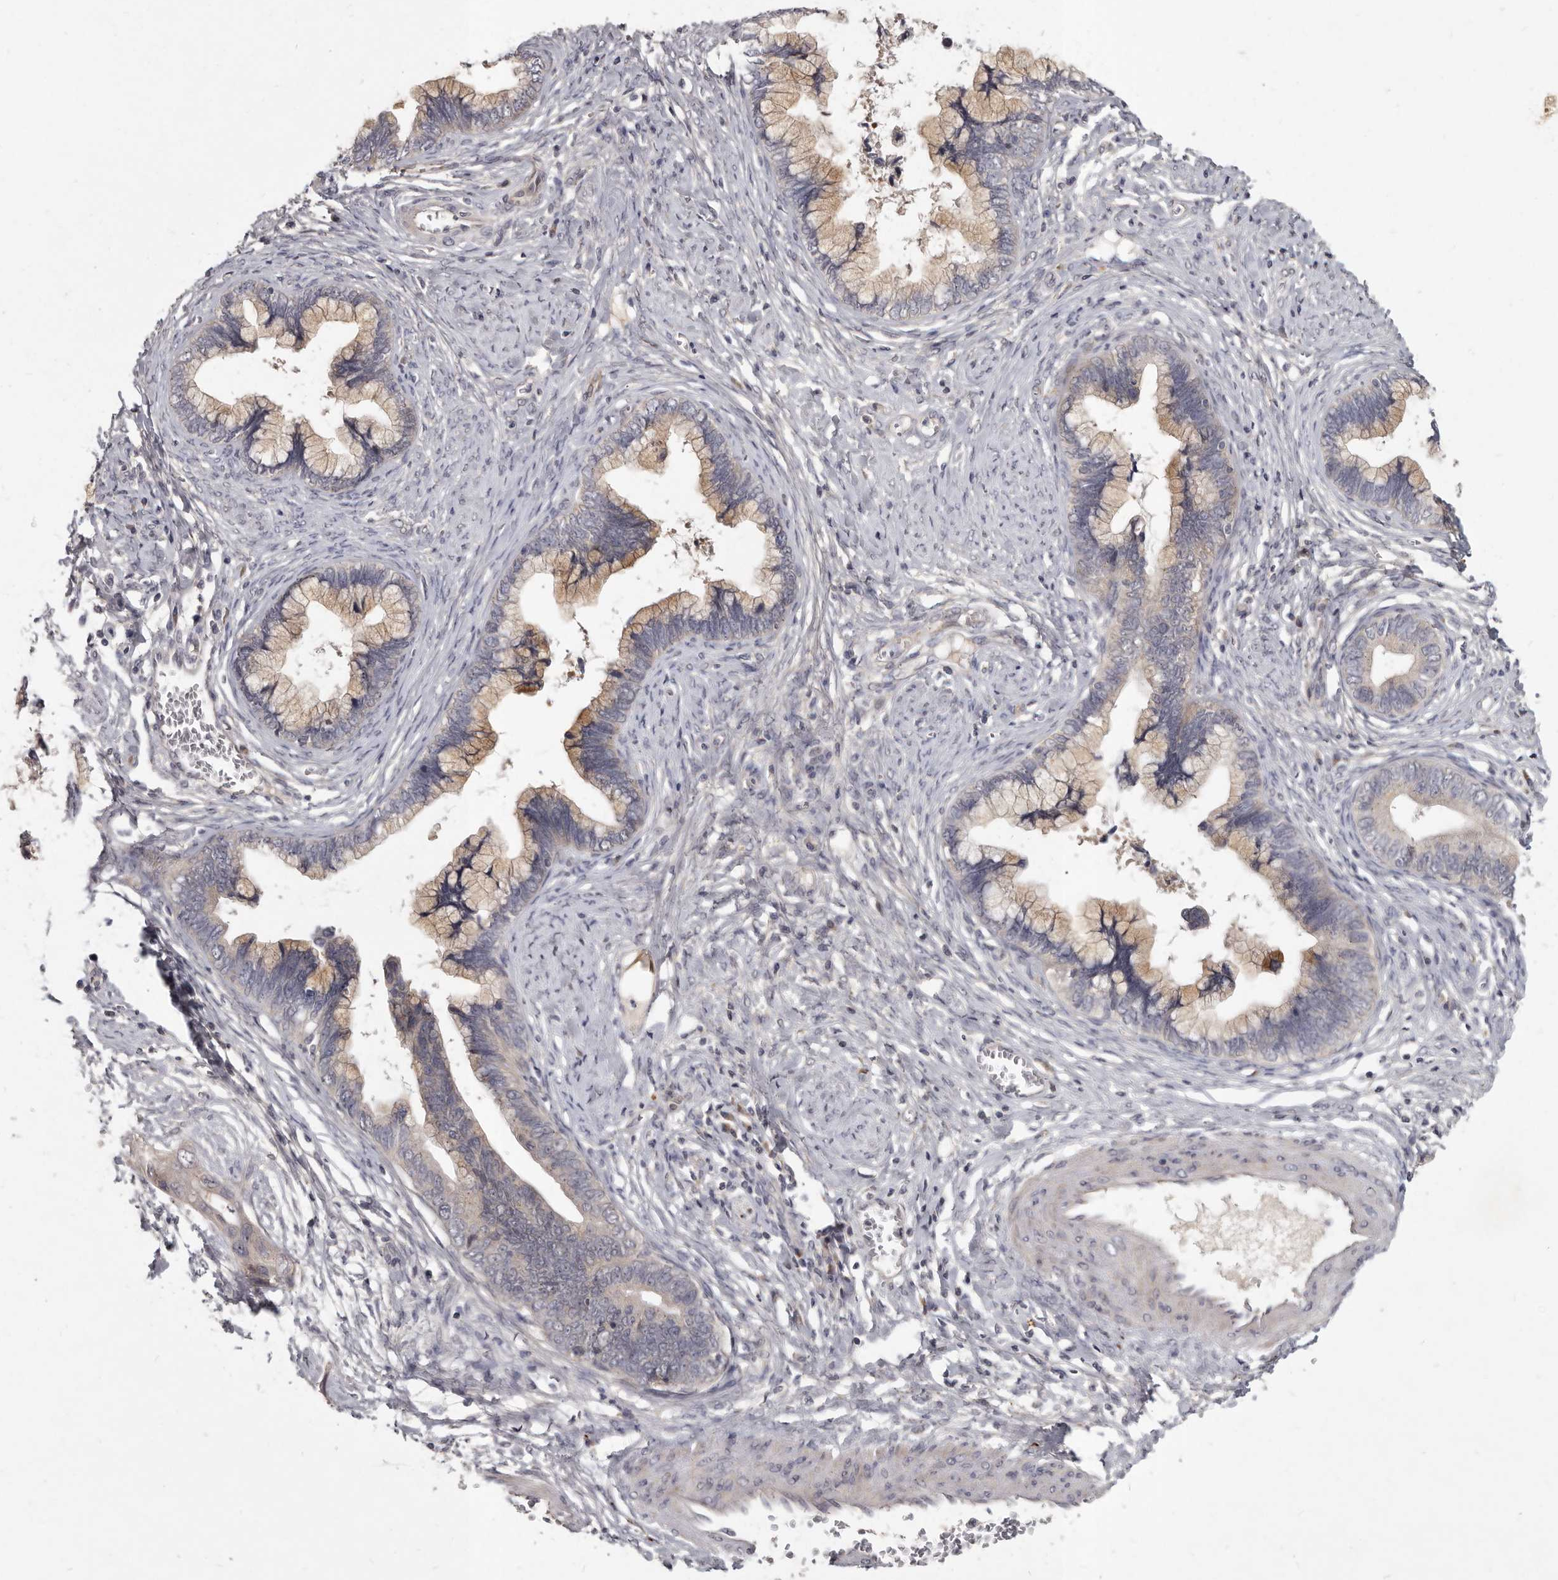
{"staining": {"intensity": "weak", "quantity": "25%-75%", "location": "cytoplasmic/membranous"}, "tissue": "cervical cancer", "cell_type": "Tumor cells", "image_type": "cancer", "snomed": [{"axis": "morphology", "description": "Adenocarcinoma, NOS"}, {"axis": "topography", "description": "Cervix"}], "caption": "Protein expression analysis of human cervical cancer reveals weak cytoplasmic/membranous expression in about 25%-75% of tumor cells.", "gene": "SLC22A1", "patient": {"sex": "female", "age": 44}}